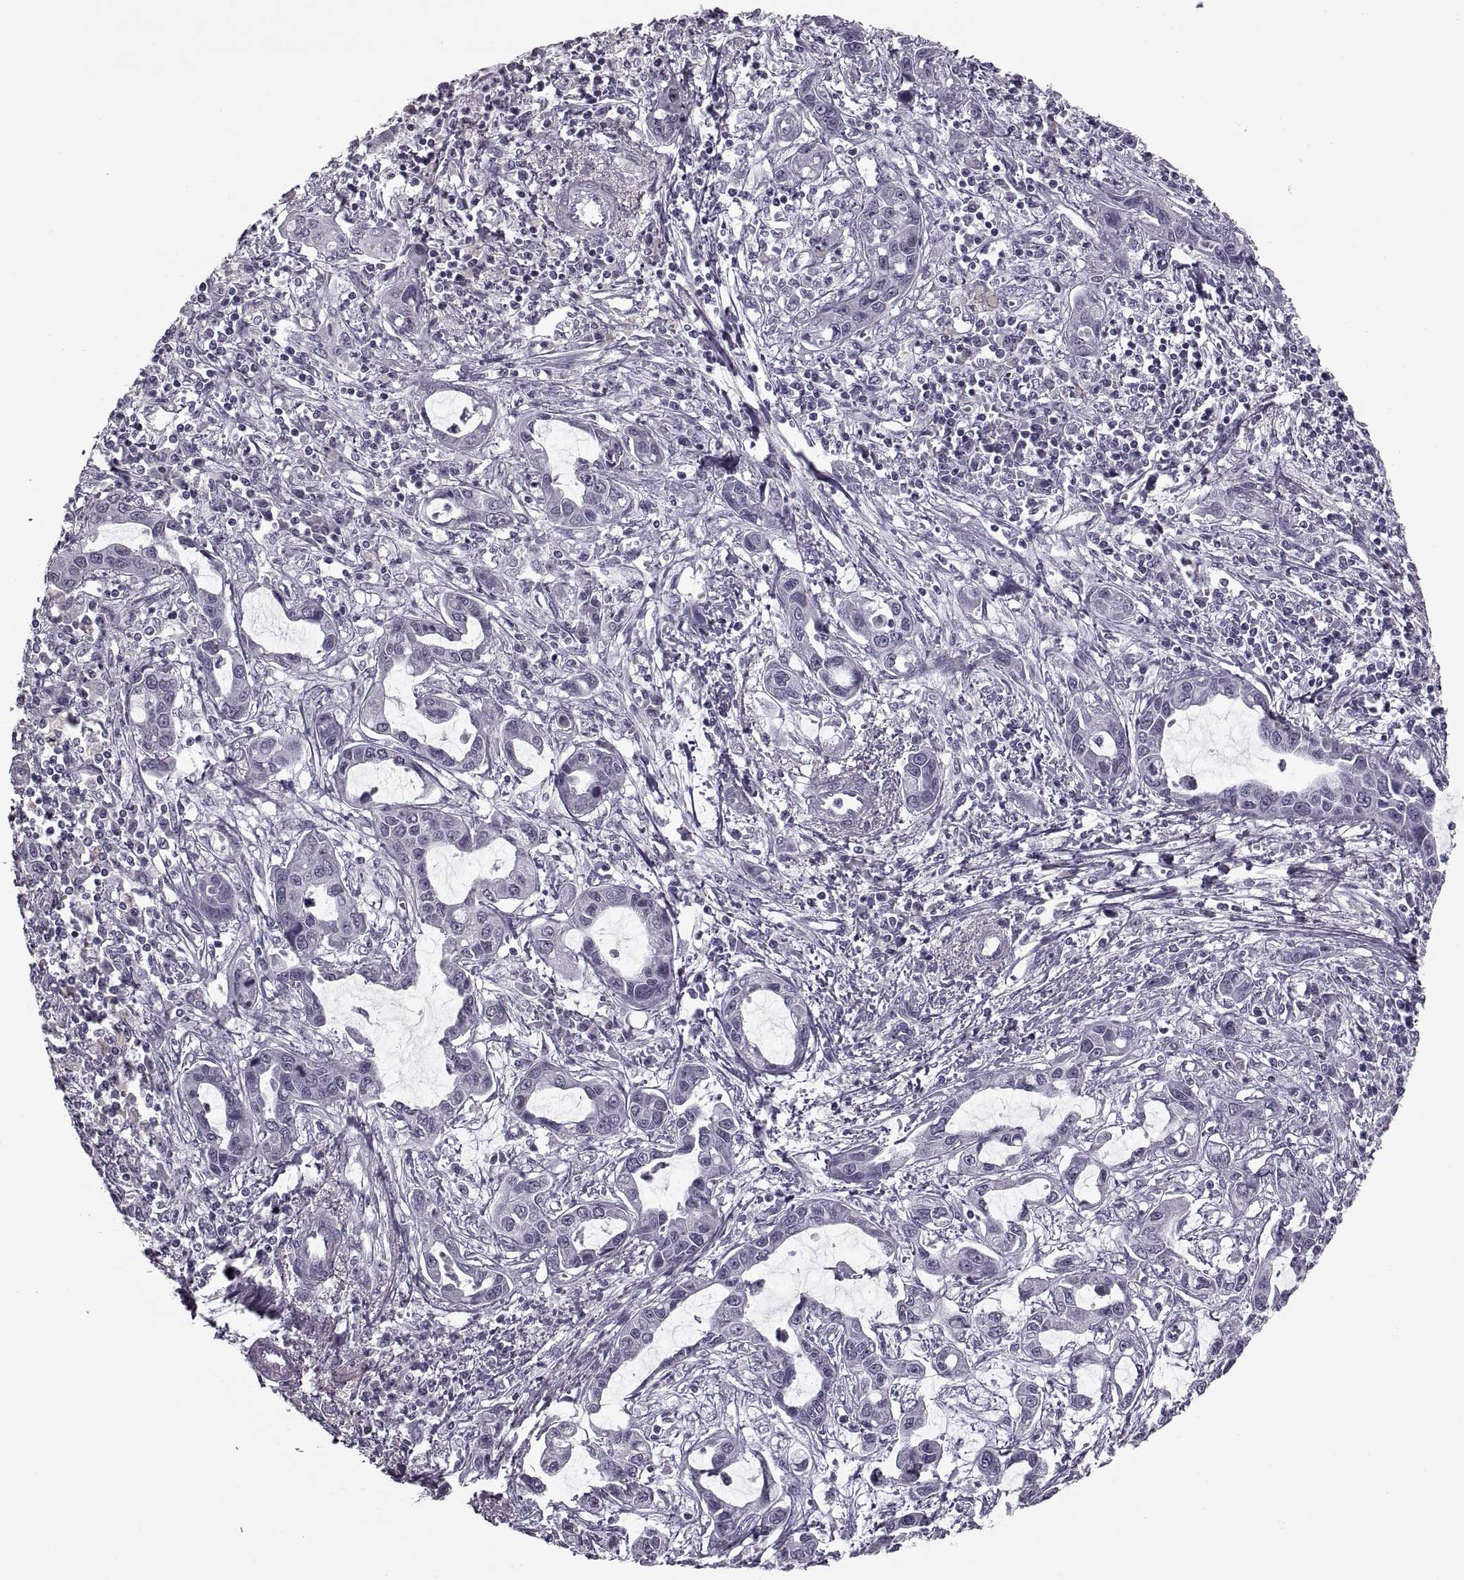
{"staining": {"intensity": "negative", "quantity": "none", "location": "none"}, "tissue": "liver cancer", "cell_type": "Tumor cells", "image_type": "cancer", "snomed": [{"axis": "morphology", "description": "Cholangiocarcinoma"}, {"axis": "topography", "description": "Liver"}], "caption": "The micrograph reveals no staining of tumor cells in liver cancer.", "gene": "PAGE5", "patient": {"sex": "male", "age": 58}}